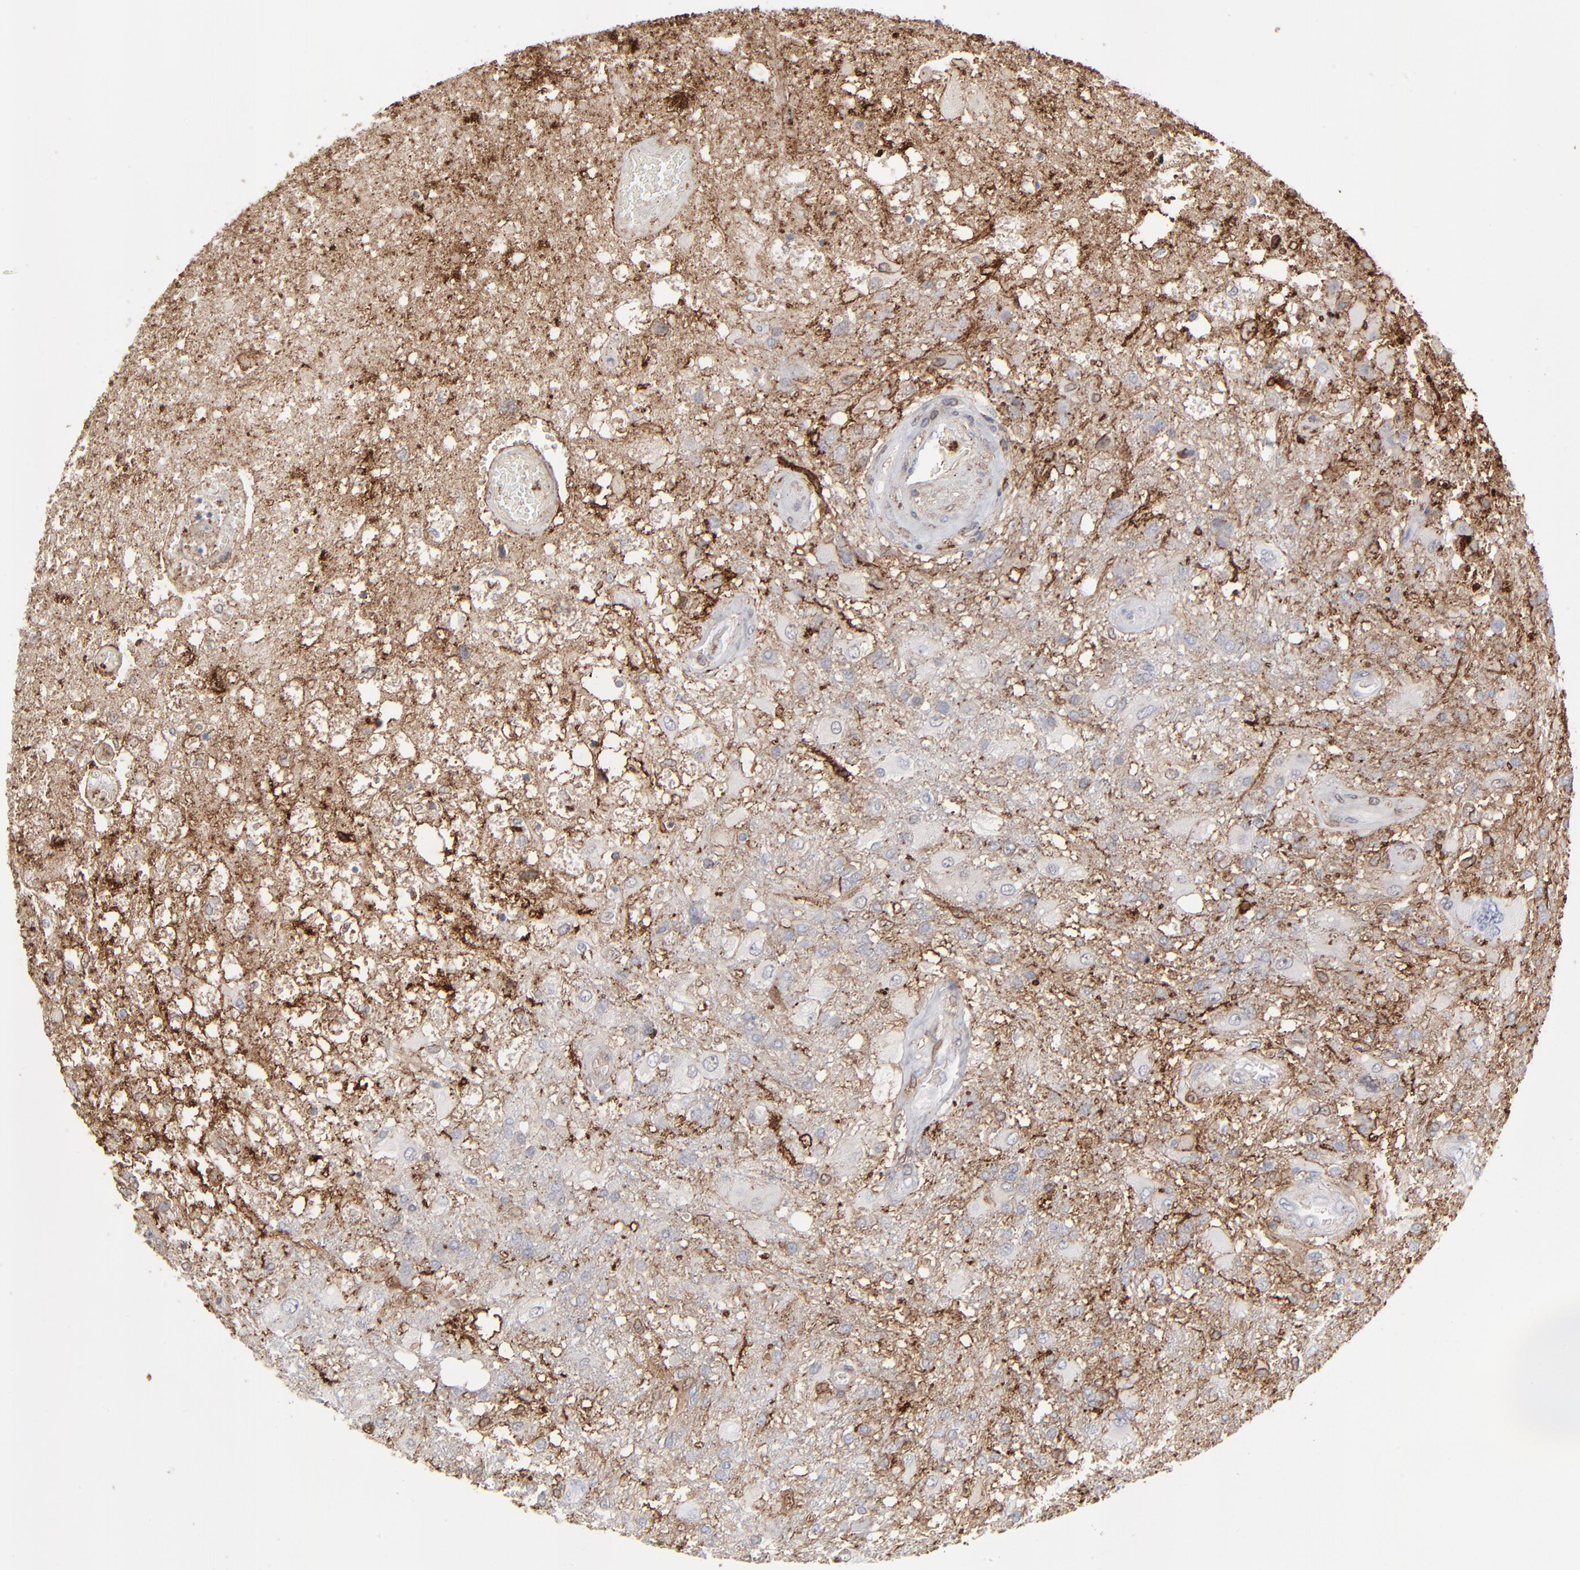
{"staining": {"intensity": "moderate", "quantity": ">75%", "location": "cytoplasmic/membranous"}, "tissue": "glioma", "cell_type": "Tumor cells", "image_type": "cancer", "snomed": [{"axis": "morphology", "description": "Glioma, malignant, High grade"}, {"axis": "topography", "description": "Cerebral cortex"}], "caption": "Human high-grade glioma (malignant) stained for a protein (brown) displays moderate cytoplasmic/membranous positive staining in approximately >75% of tumor cells.", "gene": "ANXA5", "patient": {"sex": "male", "age": 79}}